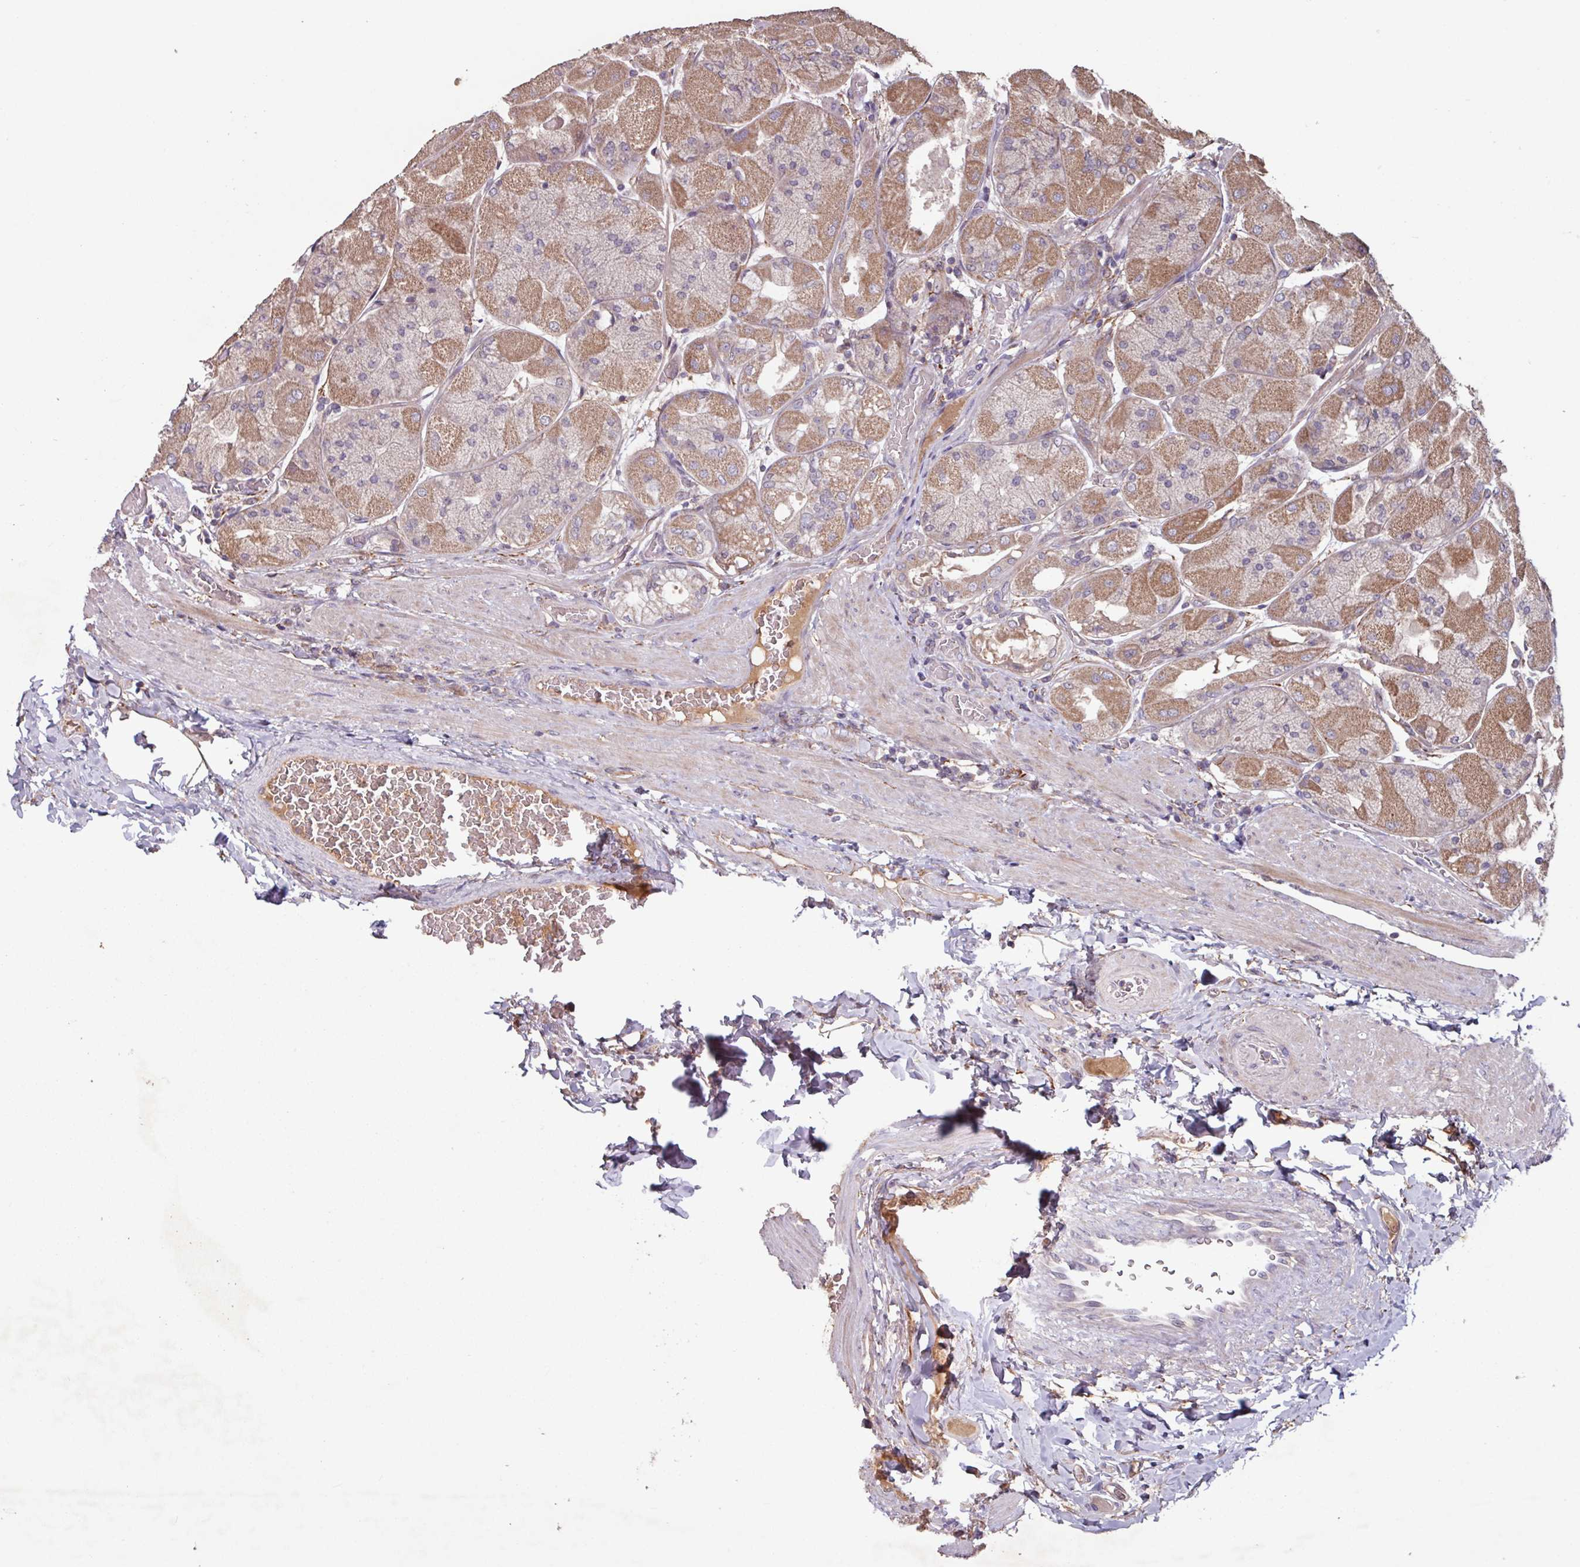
{"staining": {"intensity": "moderate", "quantity": ">75%", "location": "cytoplasmic/membranous"}, "tissue": "stomach", "cell_type": "Glandular cells", "image_type": "normal", "snomed": [{"axis": "morphology", "description": "Normal tissue, NOS"}, {"axis": "topography", "description": "Stomach"}], "caption": "Stomach stained with DAB (3,3'-diaminobenzidine) IHC demonstrates medium levels of moderate cytoplasmic/membranous staining in approximately >75% of glandular cells. (DAB (3,3'-diaminobenzidine) IHC with brightfield microscopy, high magnification).", "gene": "TMEM88", "patient": {"sex": "female", "age": 61}}